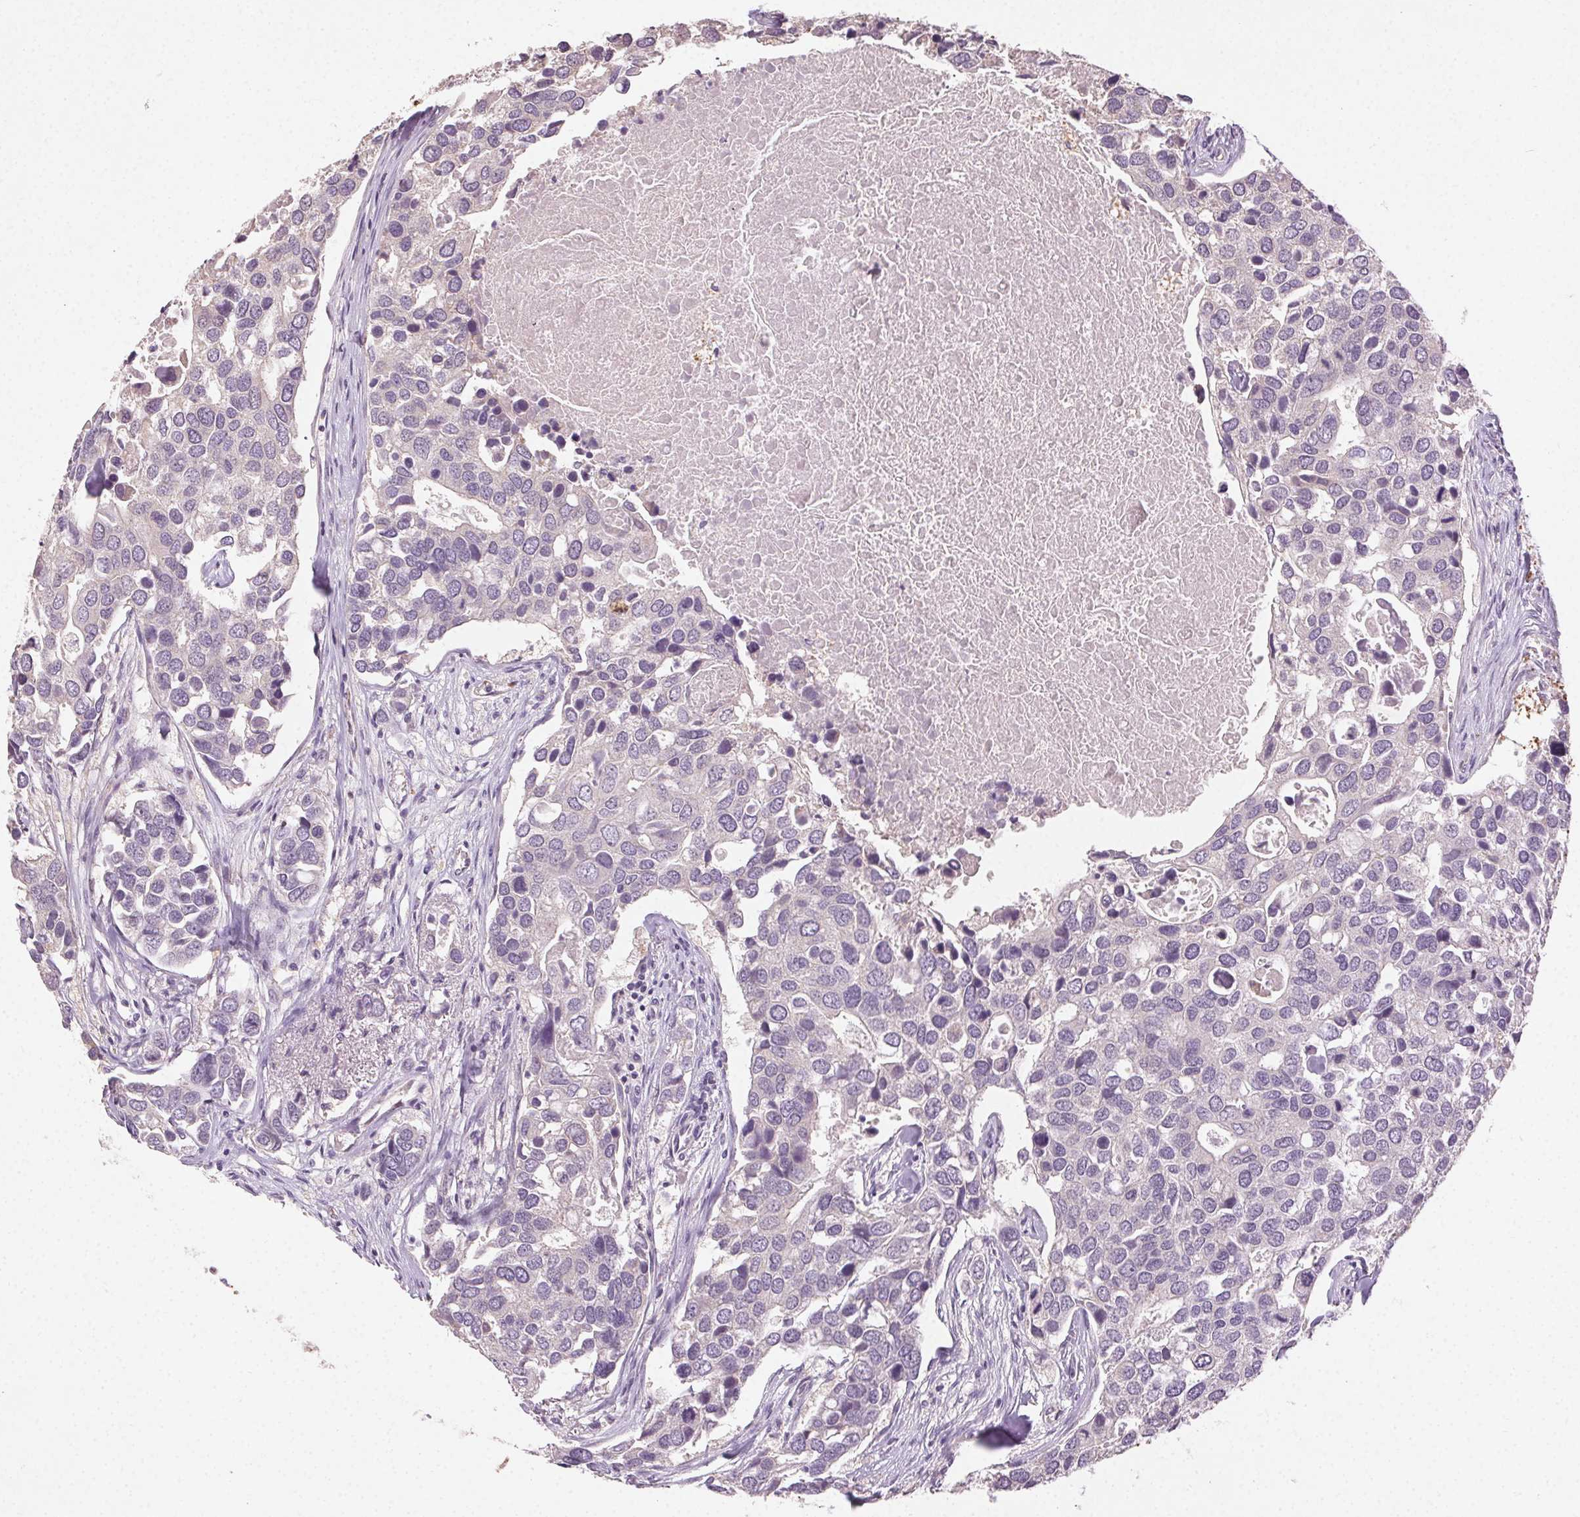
{"staining": {"intensity": "negative", "quantity": "none", "location": "none"}, "tissue": "breast cancer", "cell_type": "Tumor cells", "image_type": "cancer", "snomed": [{"axis": "morphology", "description": "Duct carcinoma"}, {"axis": "topography", "description": "Breast"}], "caption": "The image displays no significant expression in tumor cells of breast intraductal carcinoma.", "gene": "CLTRN", "patient": {"sex": "female", "age": 83}}